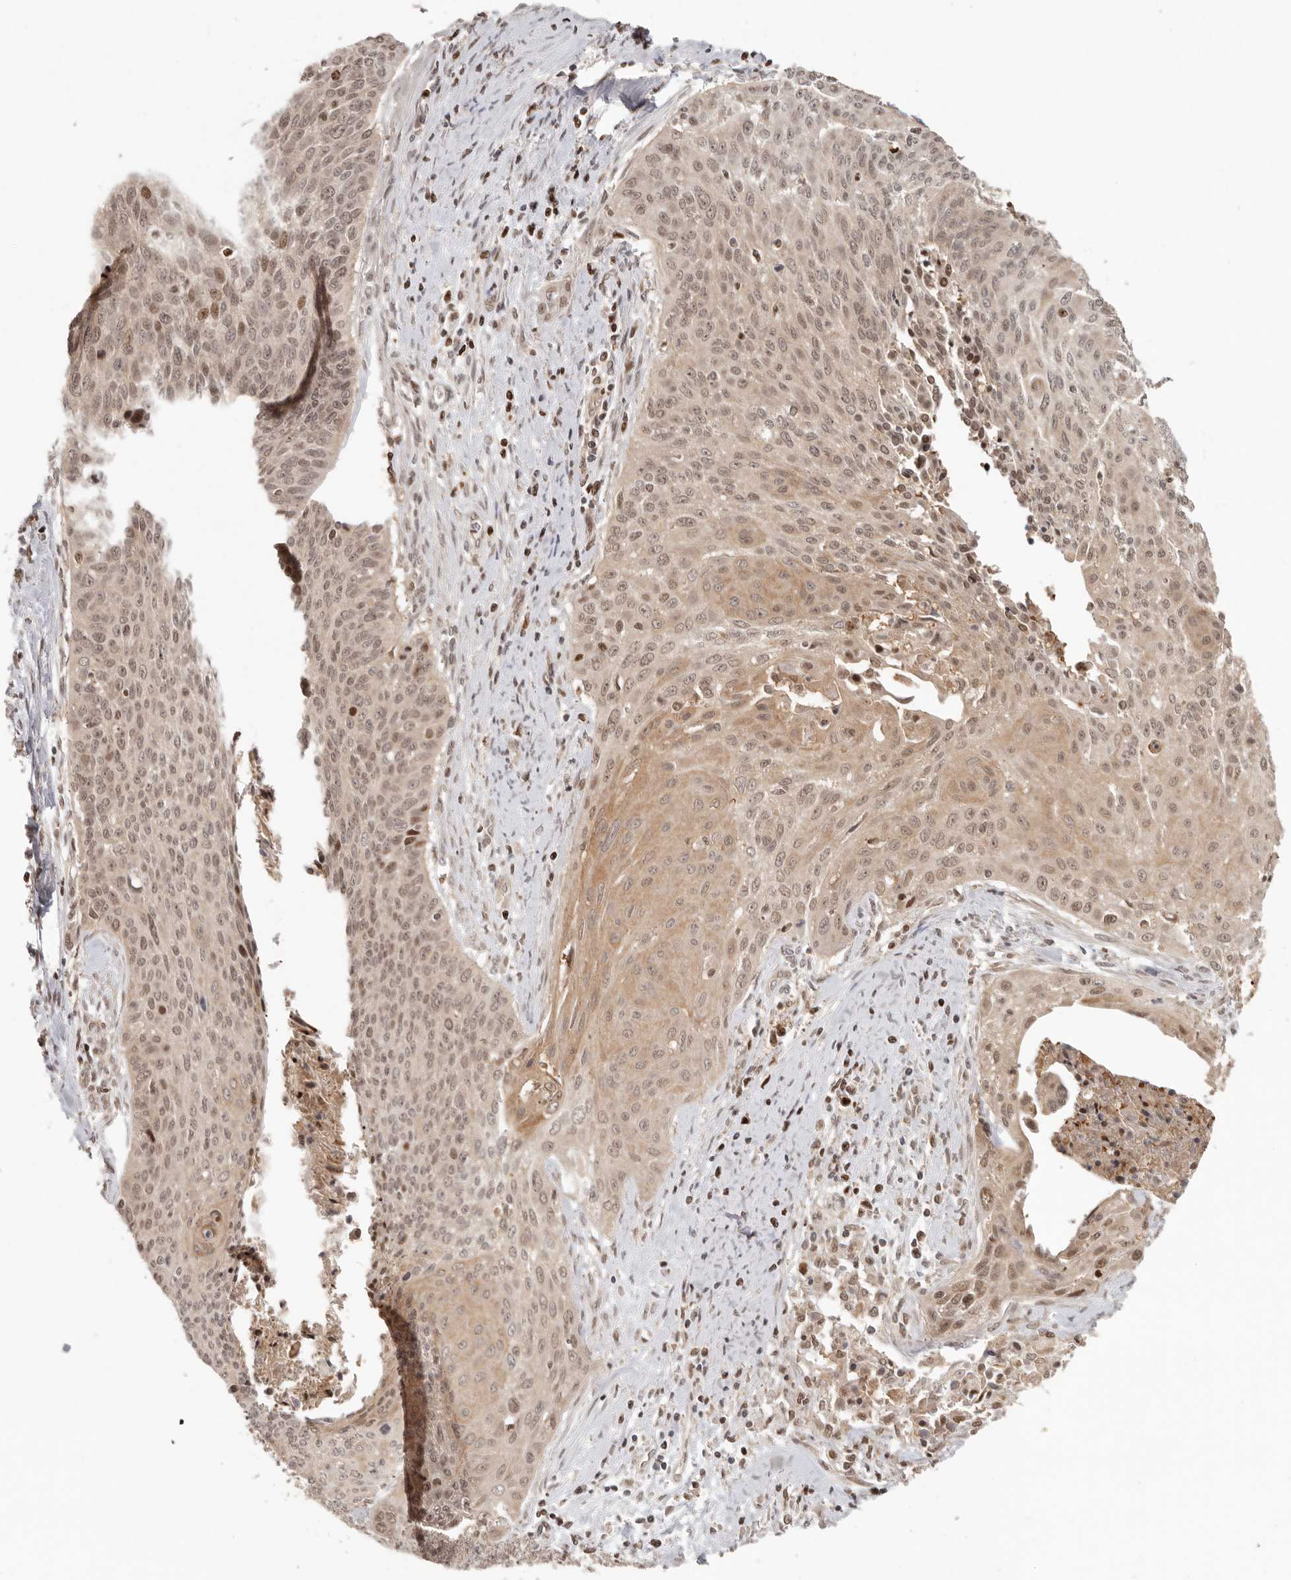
{"staining": {"intensity": "moderate", "quantity": ">75%", "location": "cytoplasmic/membranous,nuclear"}, "tissue": "cervical cancer", "cell_type": "Tumor cells", "image_type": "cancer", "snomed": [{"axis": "morphology", "description": "Squamous cell carcinoma, NOS"}, {"axis": "topography", "description": "Cervix"}], "caption": "This is an image of IHC staining of cervical squamous cell carcinoma, which shows moderate staining in the cytoplasmic/membranous and nuclear of tumor cells.", "gene": "PSMA5", "patient": {"sex": "female", "age": 55}}